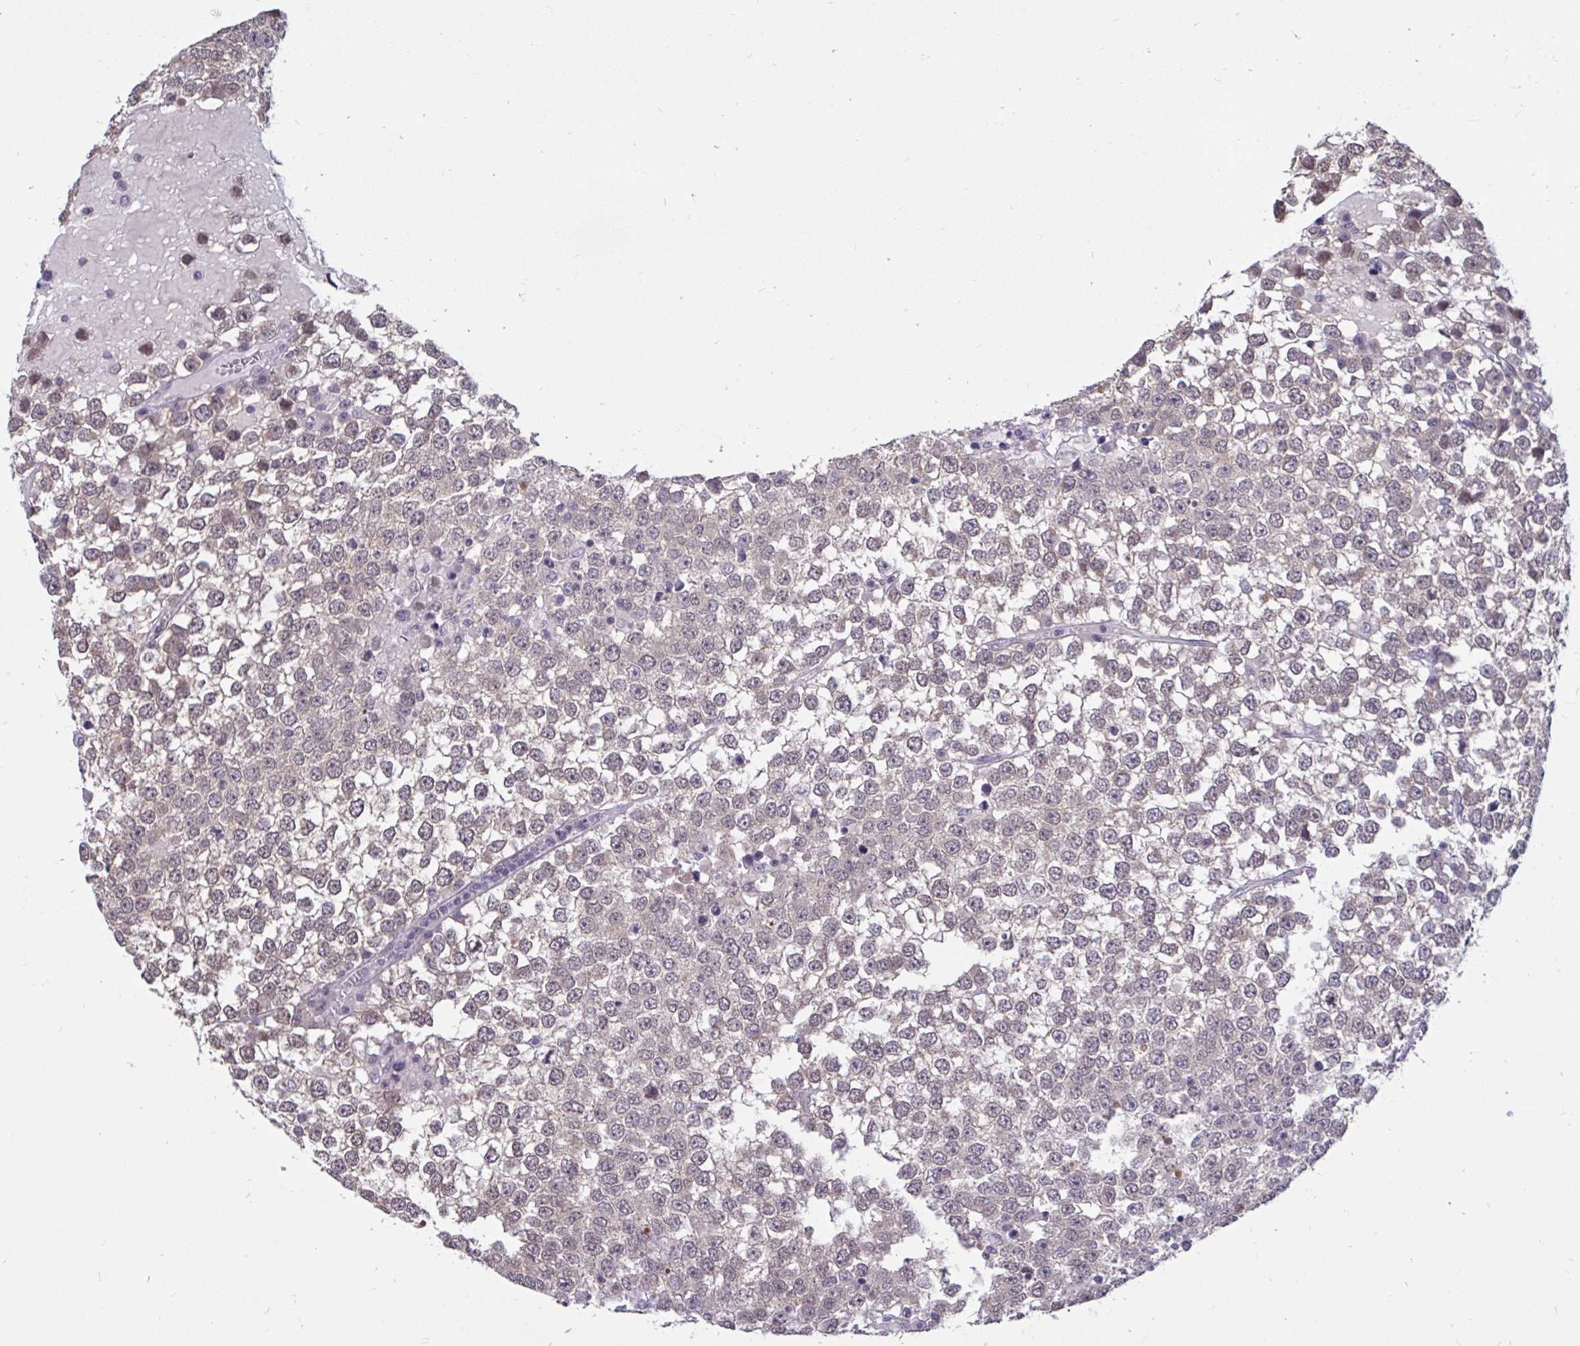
{"staining": {"intensity": "weak", "quantity": "25%-75%", "location": "cytoplasmic/membranous,nuclear"}, "tissue": "testis cancer", "cell_type": "Tumor cells", "image_type": "cancer", "snomed": [{"axis": "morphology", "description": "Seminoma, NOS"}, {"axis": "topography", "description": "Testis"}], "caption": "High-power microscopy captured an immunohistochemistry image of seminoma (testis), revealing weak cytoplasmic/membranous and nuclear expression in about 25%-75% of tumor cells. The protein is stained brown, and the nuclei are stained in blue (DAB IHC with brightfield microscopy, high magnification).", "gene": "ARPP19", "patient": {"sex": "male", "age": 65}}